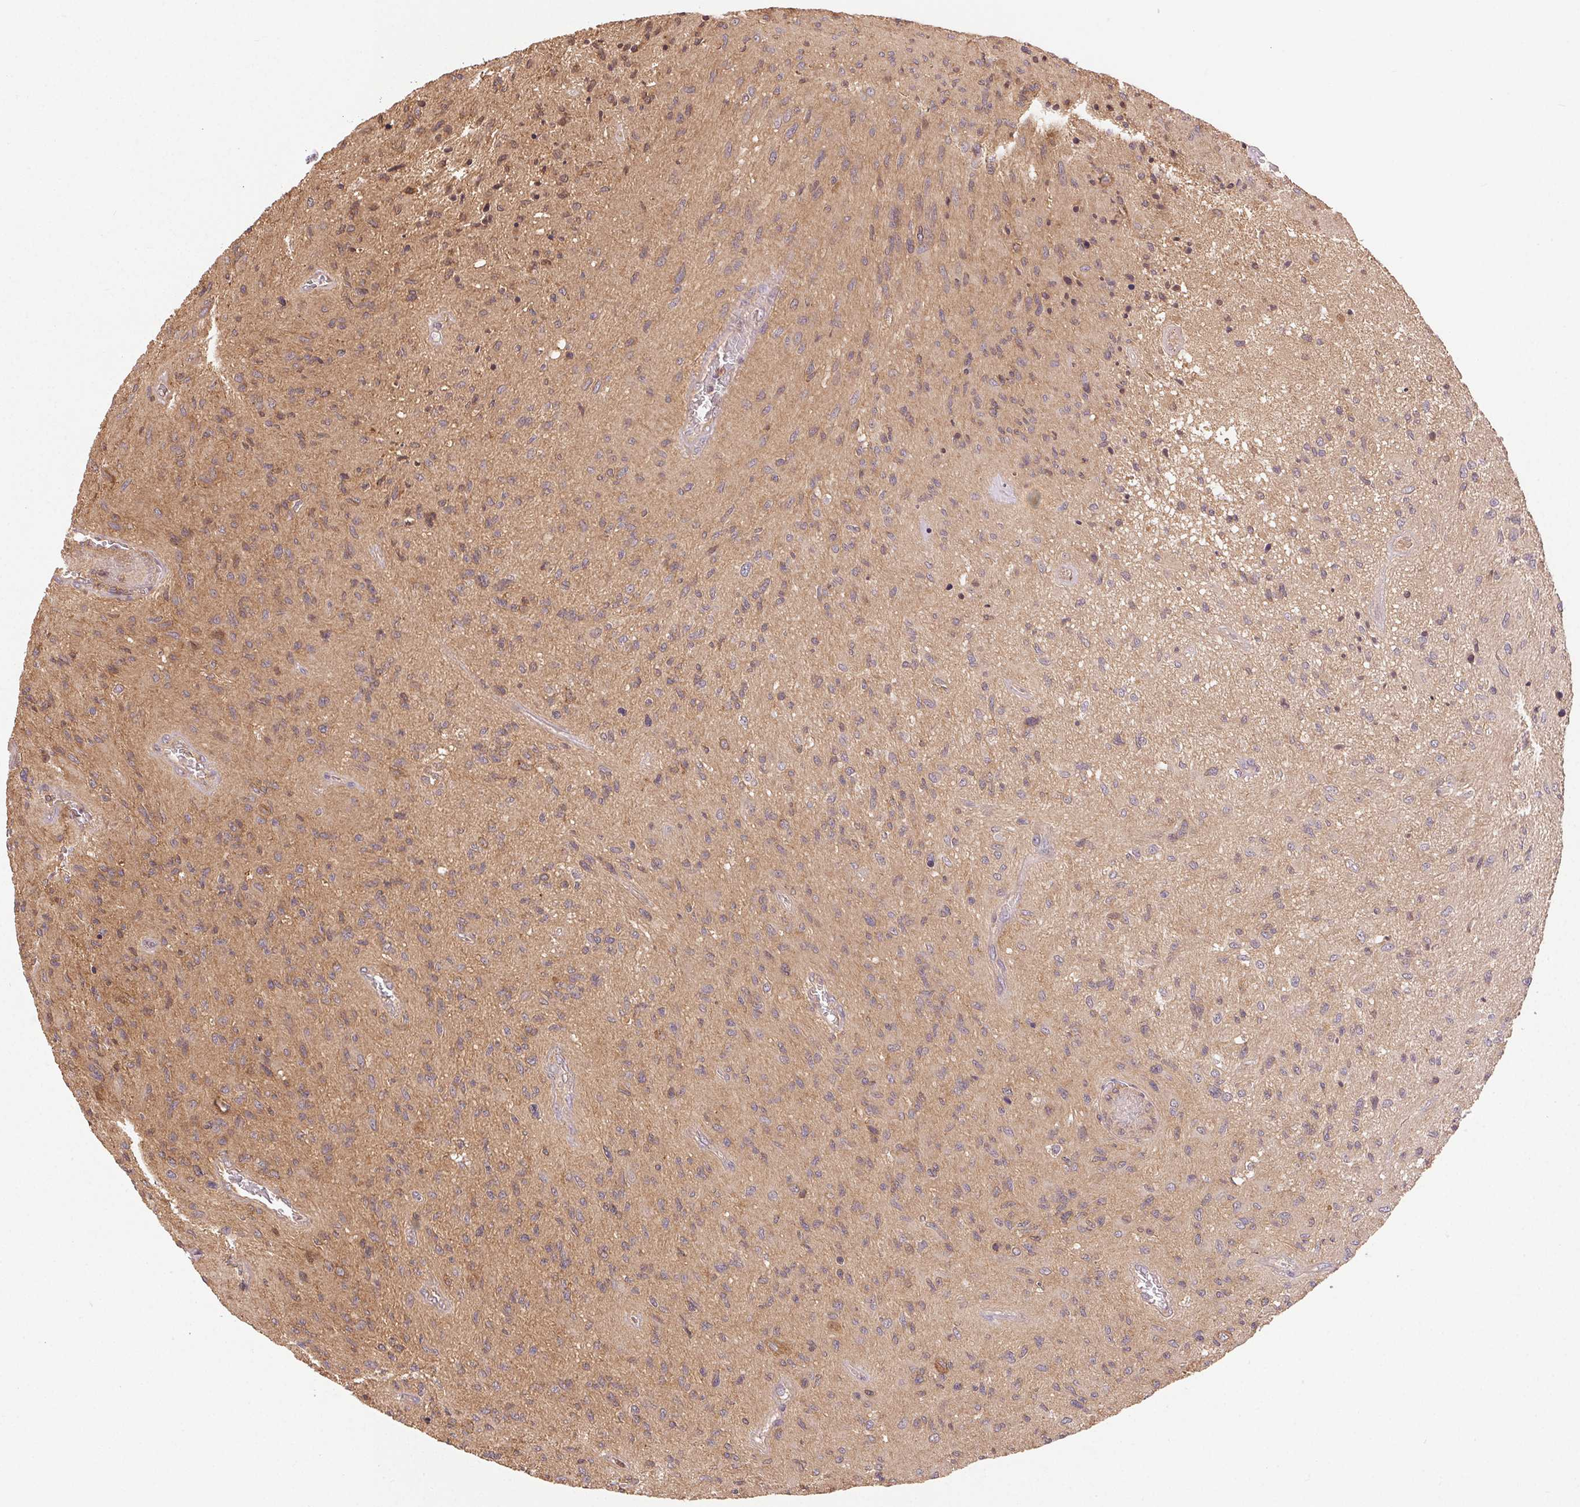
{"staining": {"intensity": "weak", "quantity": "25%-75%", "location": "cytoplasmic/membranous"}, "tissue": "glioma", "cell_type": "Tumor cells", "image_type": "cancer", "snomed": [{"axis": "morphology", "description": "Glioma, malignant, High grade"}, {"axis": "topography", "description": "Brain"}], "caption": "Tumor cells reveal low levels of weak cytoplasmic/membranous staining in approximately 25%-75% of cells in malignant glioma (high-grade). (brown staining indicates protein expression, while blue staining denotes nuclei).", "gene": "GDI2", "patient": {"sex": "male", "age": 54}}